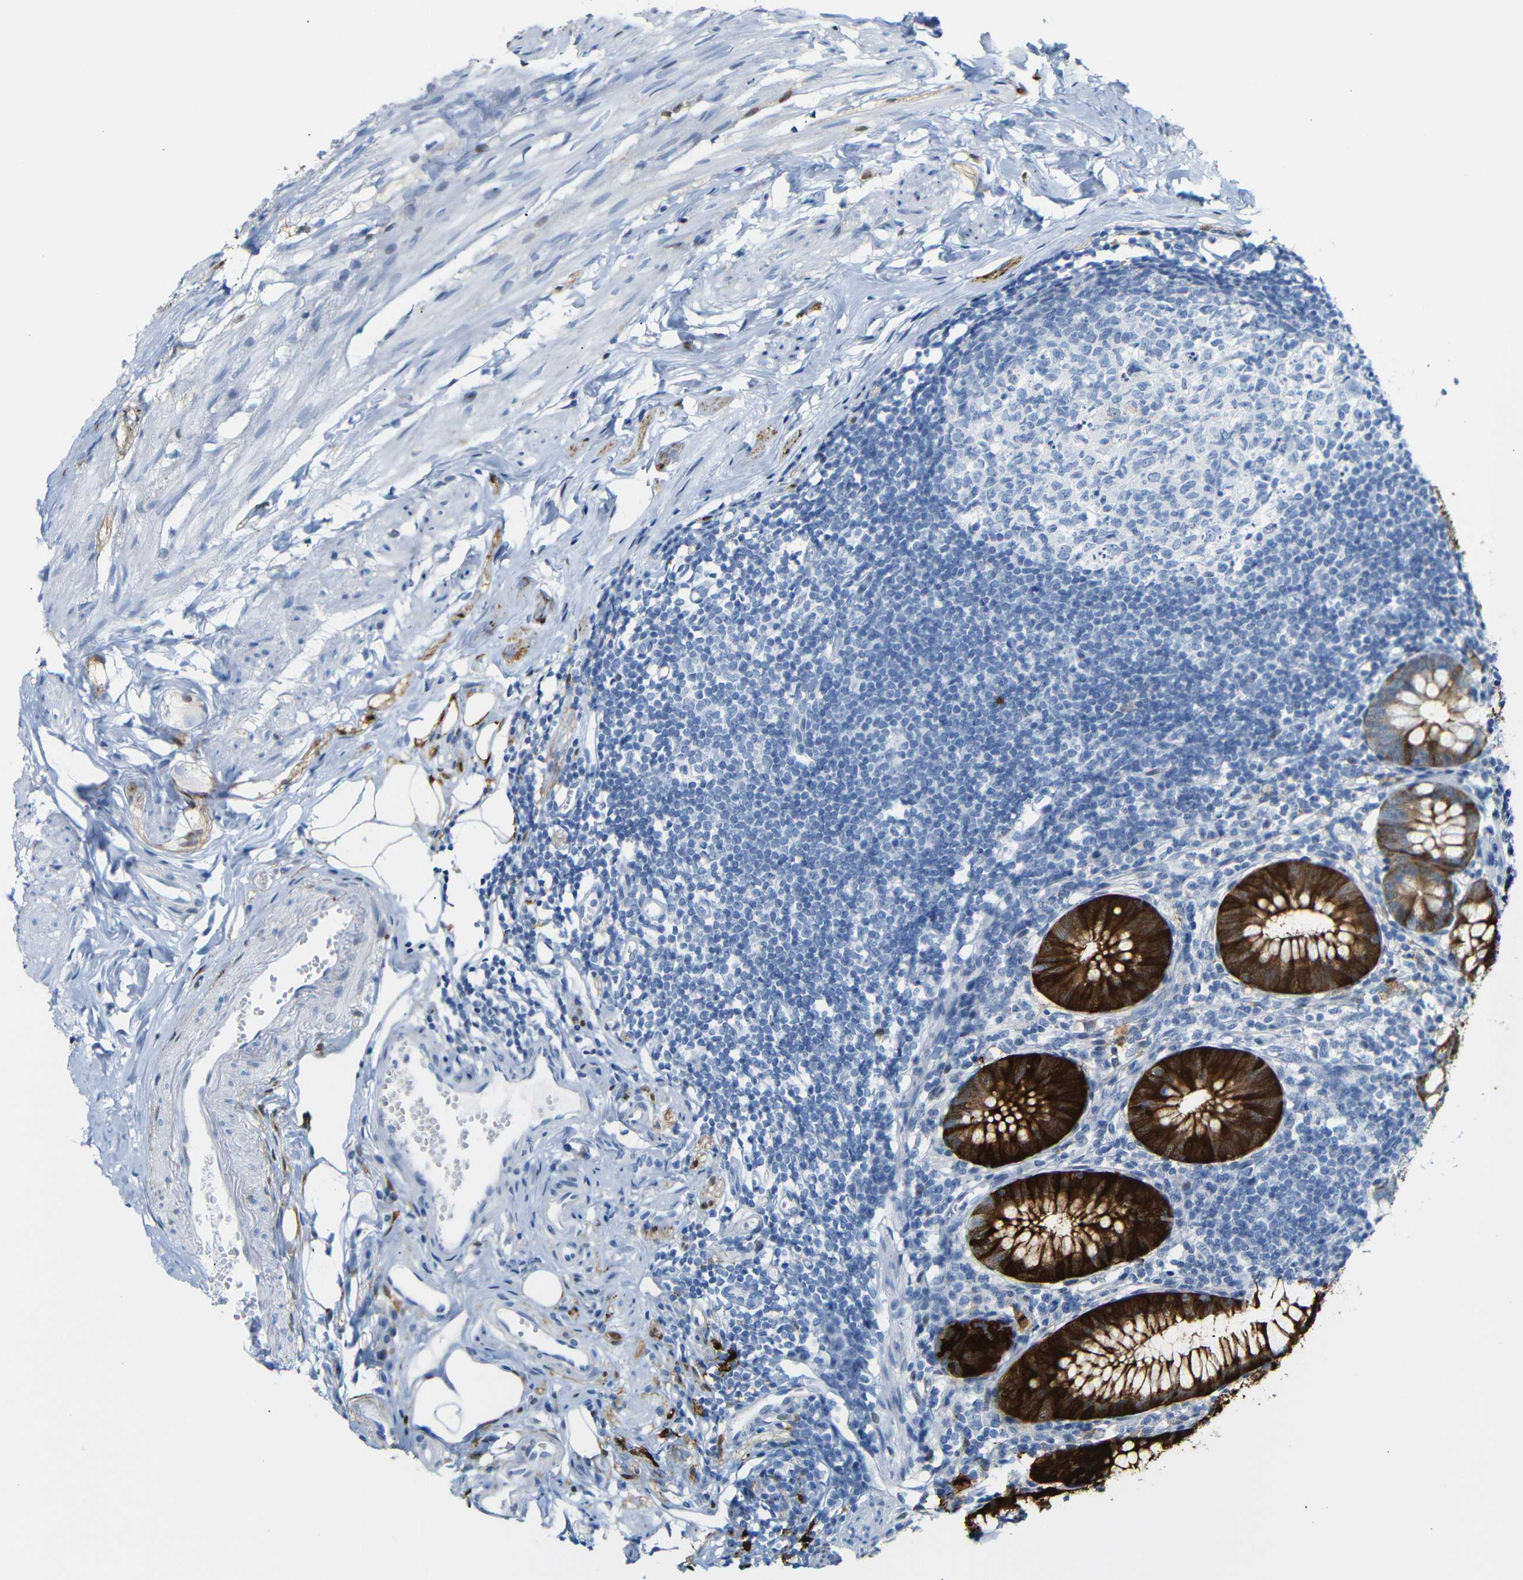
{"staining": {"intensity": "strong", "quantity": "25%-75%", "location": "cytoplasmic/membranous"}, "tissue": "appendix", "cell_type": "Glandular cells", "image_type": "normal", "snomed": [{"axis": "morphology", "description": "Normal tissue, NOS"}, {"axis": "topography", "description": "Appendix"}], "caption": "Glandular cells display high levels of strong cytoplasmic/membranous positivity in approximately 25%-75% of cells in benign human appendix.", "gene": "MT1A", "patient": {"sex": "female", "age": 77}}